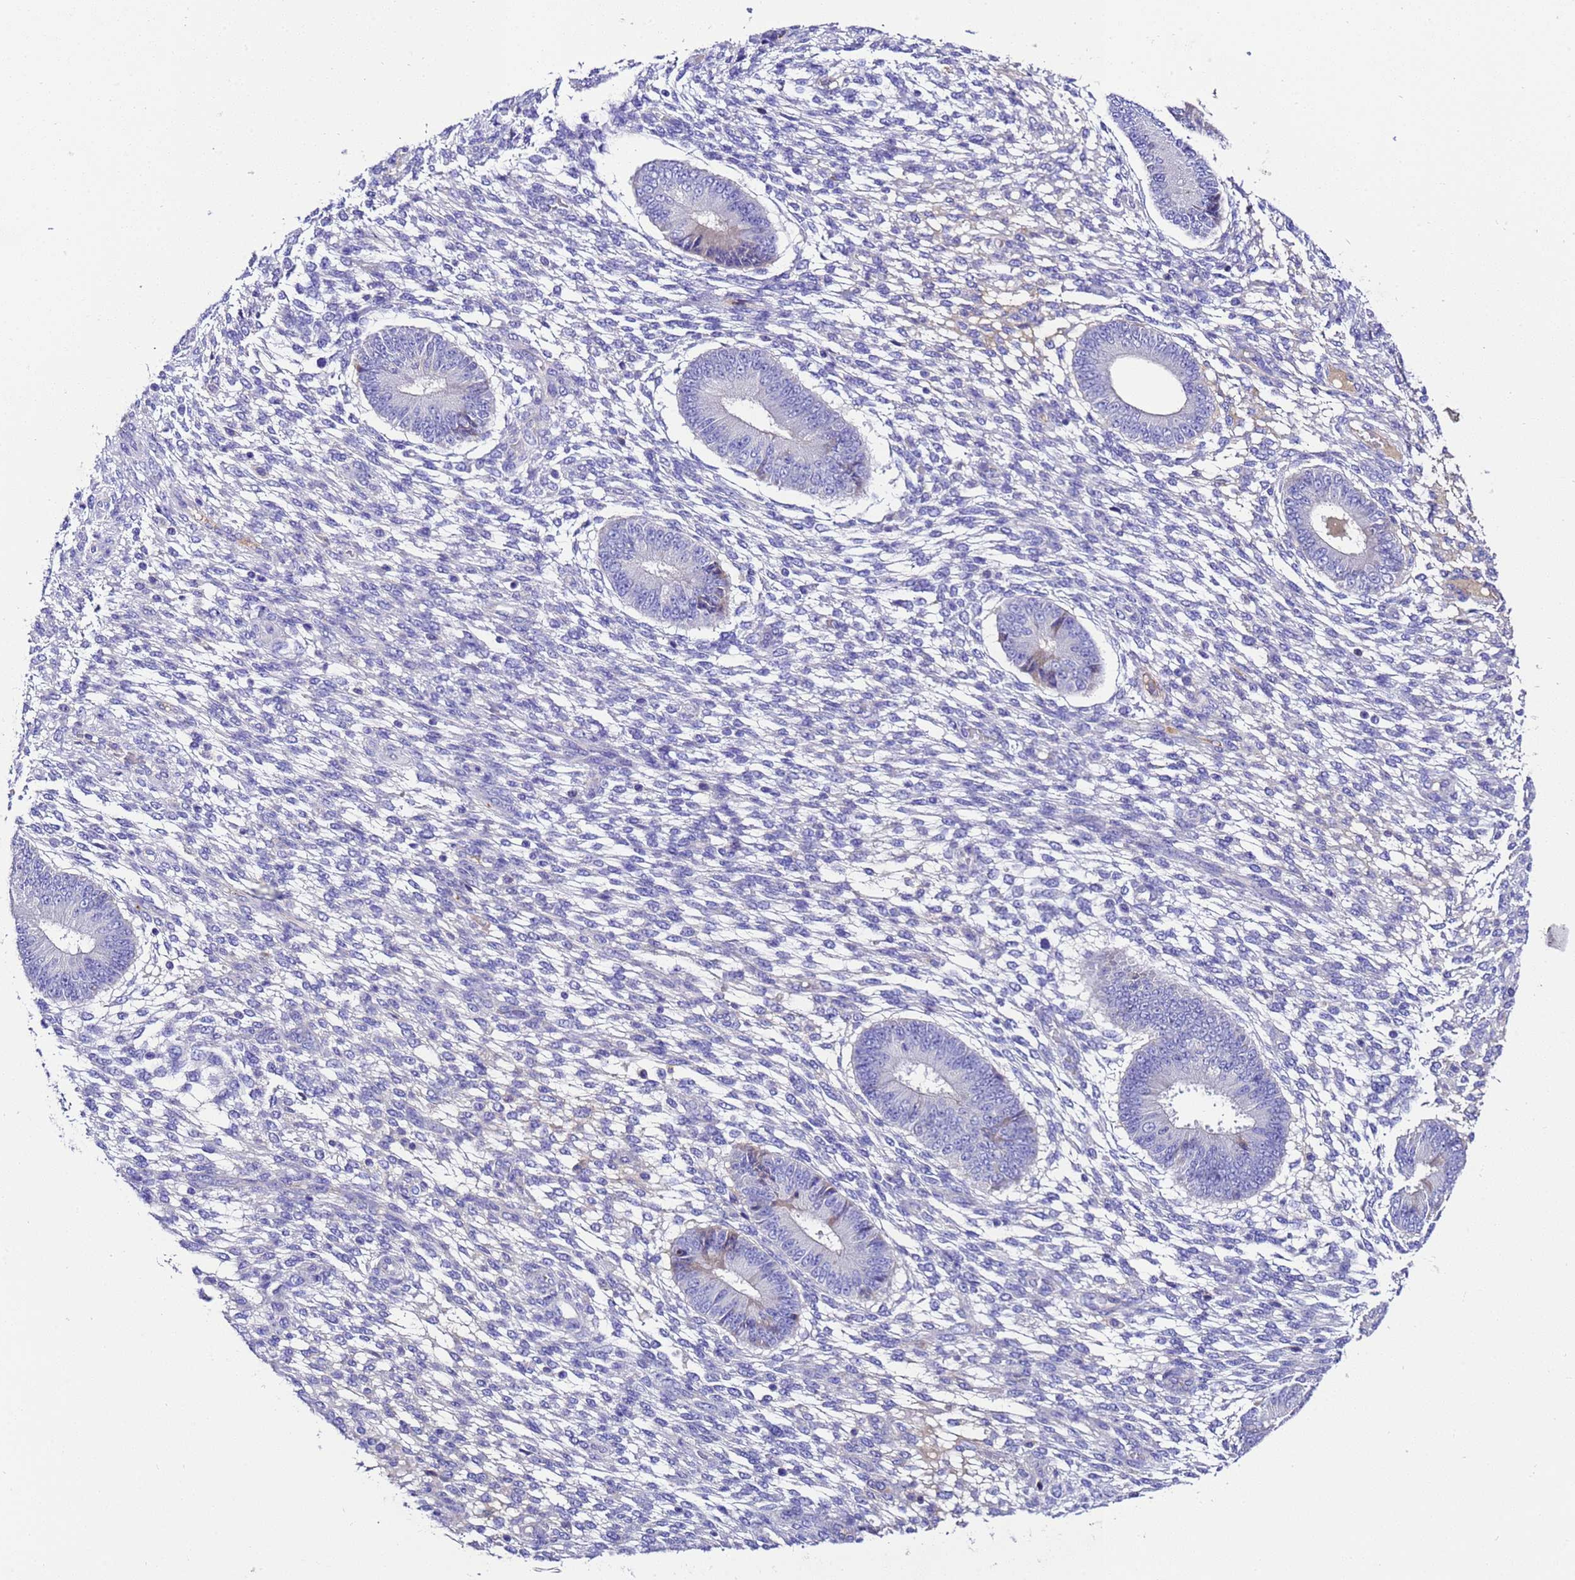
{"staining": {"intensity": "negative", "quantity": "none", "location": "none"}, "tissue": "endometrium", "cell_type": "Cells in endometrial stroma", "image_type": "normal", "snomed": [{"axis": "morphology", "description": "Normal tissue, NOS"}, {"axis": "topography", "description": "Endometrium"}], "caption": "IHC photomicrograph of benign endometrium: endometrium stained with DAB (3,3'-diaminobenzidine) reveals no significant protein expression in cells in endometrial stroma. The staining was performed using DAB to visualize the protein expression in brown, while the nuclei were stained in blue with hematoxylin (Magnification: 20x).", "gene": "UGT2A1", "patient": {"sex": "female", "age": 49}}